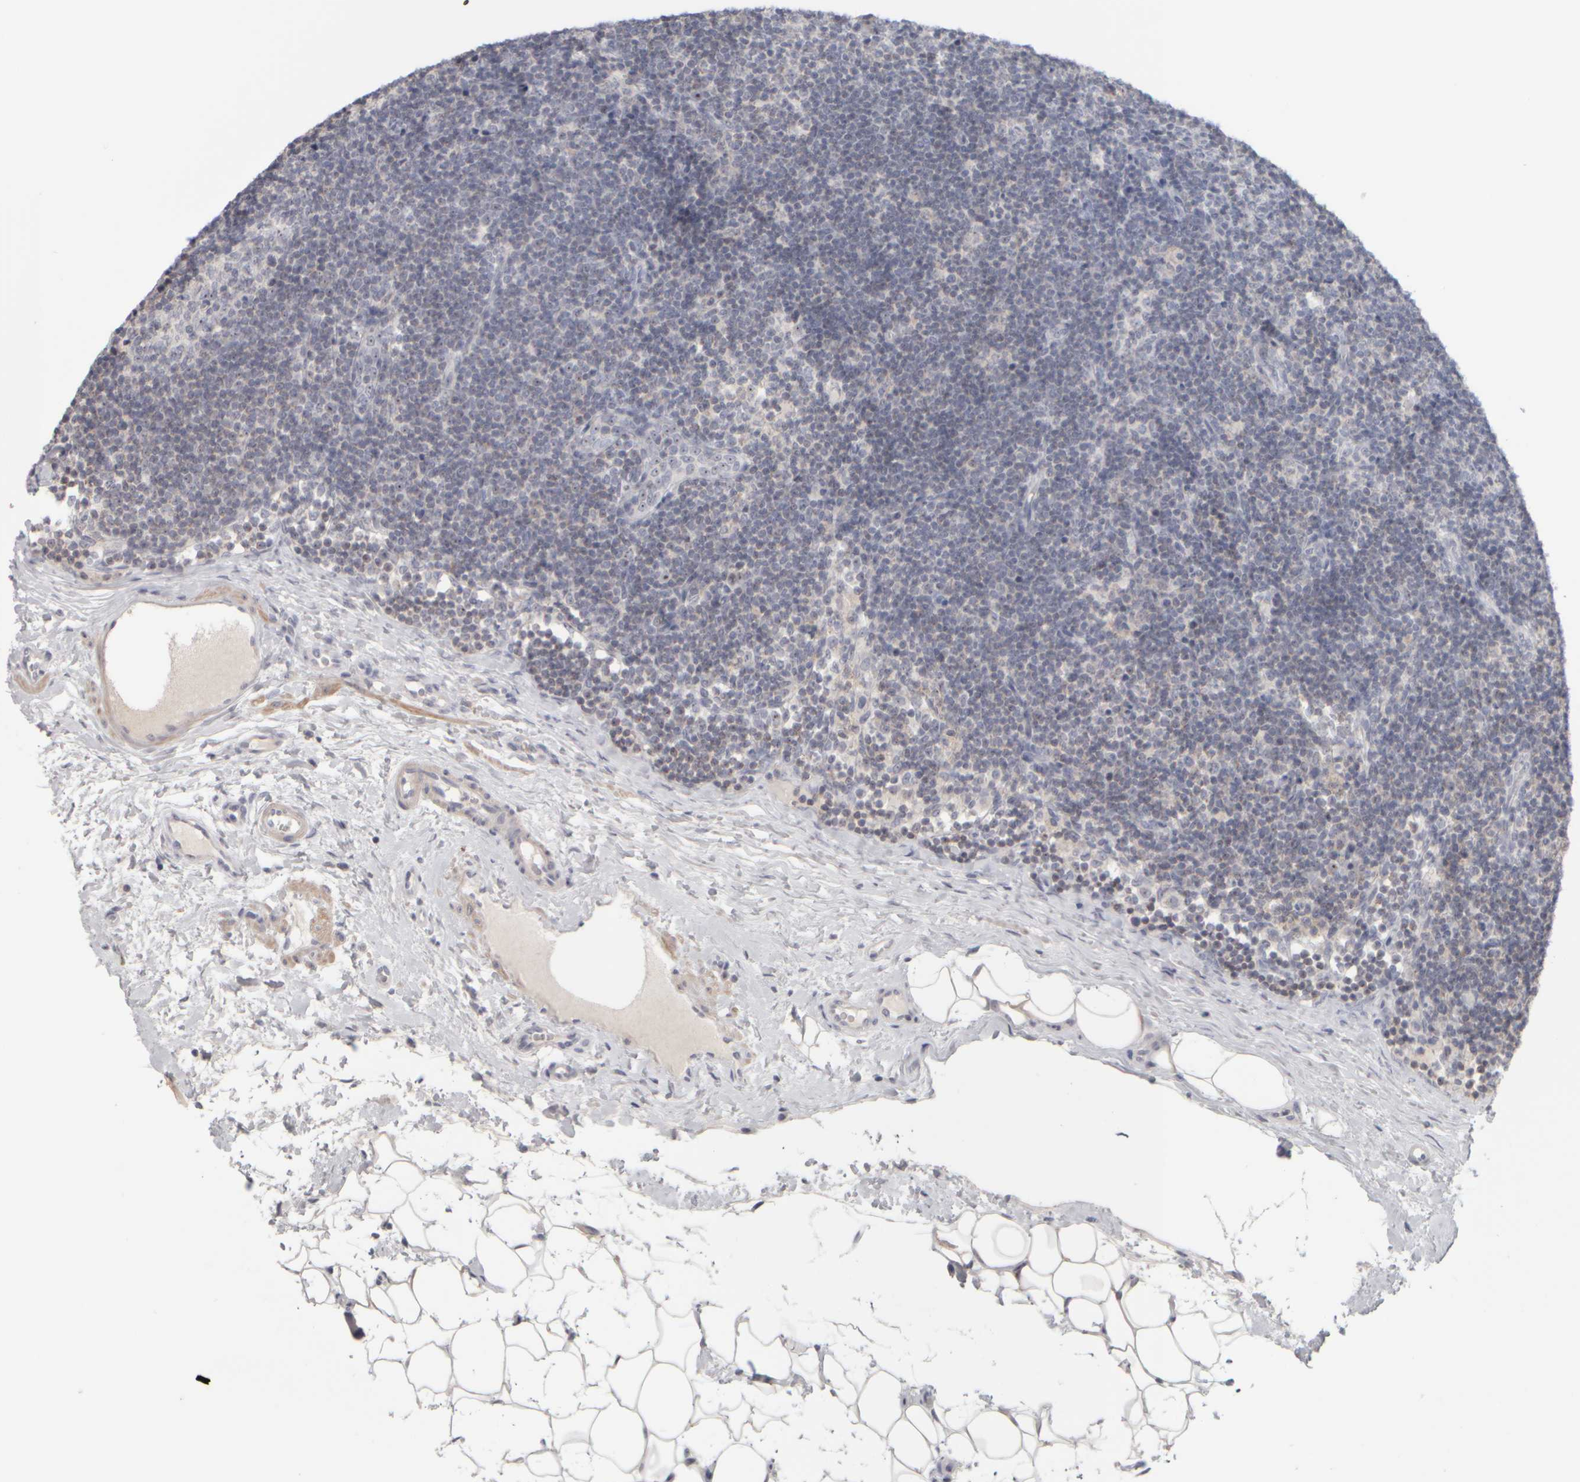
{"staining": {"intensity": "moderate", "quantity": "<25%", "location": "nuclear"}, "tissue": "lymph node", "cell_type": "Germinal center cells", "image_type": "normal", "snomed": [{"axis": "morphology", "description": "Normal tissue, NOS"}, {"axis": "topography", "description": "Lymph node"}], "caption": "Protein staining by immunohistochemistry (IHC) reveals moderate nuclear staining in approximately <25% of germinal center cells in normal lymph node. Nuclei are stained in blue.", "gene": "DCXR", "patient": {"sex": "female", "age": 22}}